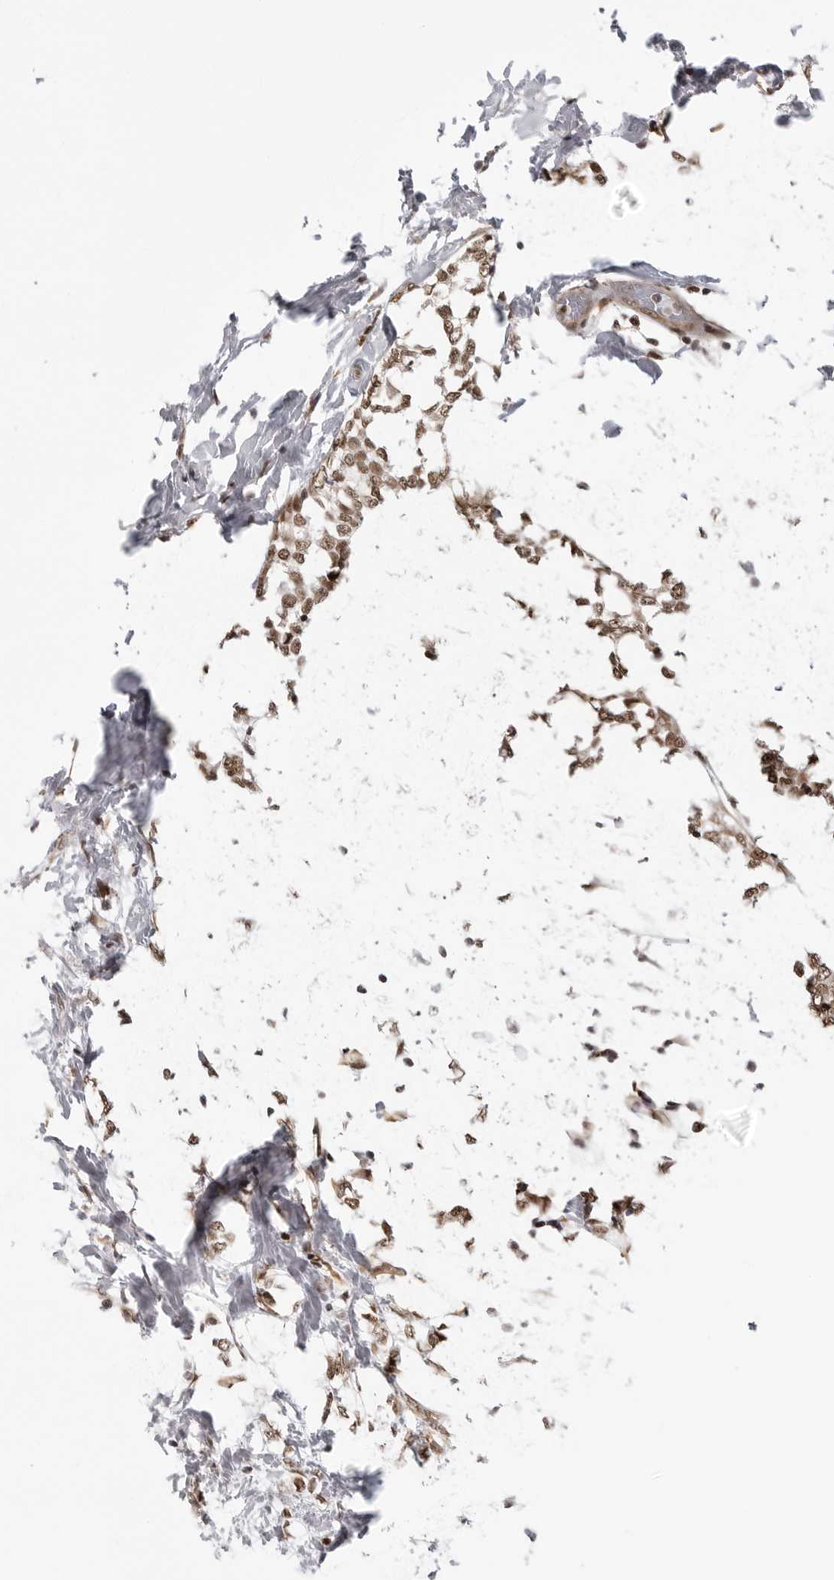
{"staining": {"intensity": "moderate", "quantity": ">75%", "location": "nuclear"}, "tissue": "breast cancer", "cell_type": "Tumor cells", "image_type": "cancer", "snomed": [{"axis": "morphology", "description": "Normal tissue, NOS"}, {"axis": "morphology", "description": "Lobular carcinoma"}, {"axis": "topography", "description": "Breast"}], "caption": "The histopathology image reveals a brown stain indicating the presence of a protein in the nuclear of tumor cells in breast cancer.", "gene": "PRDM10", "patient": {"sex": "female", "age": 47}}